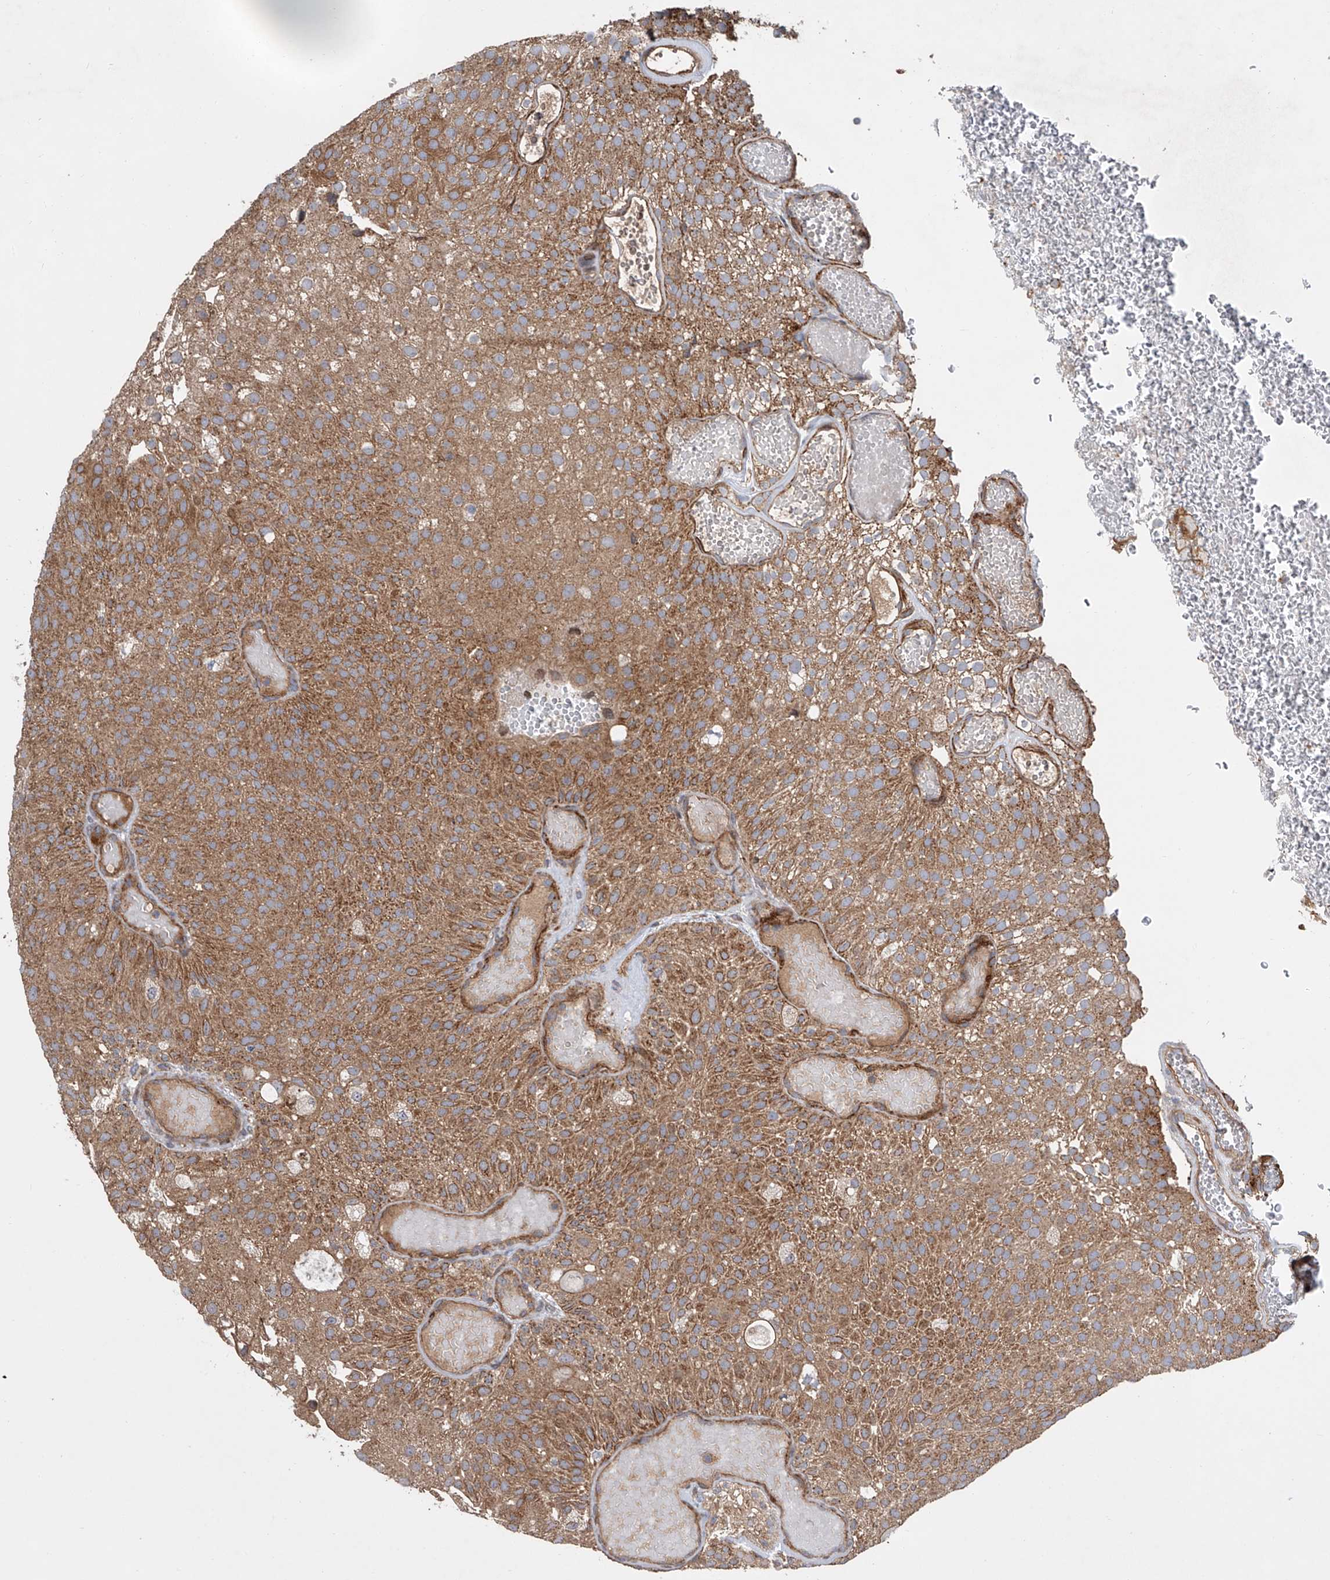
{"staining": {"intensity": "moderate", "quantity": ">75%", "location": "cytoplasmic/membranous"}, "tissue": "urothelial cancer", "cell_type": "Tumor cells", "image_type": "cancer", "snomed": [{"axis": "morphology", "description": "Urothelial carcinoma, Low grade"}, {"axis": "topography", "description": "Urinary bladder"}], "caption": "Brown immunohistochemical staining in human low-grade urothelial carcinoma exhibits moderate cytoplasmic/membranous staining in approximately >75% of tumor cells.", "gene": "USP47", "patient": {"sex": "male", "age": 78}}